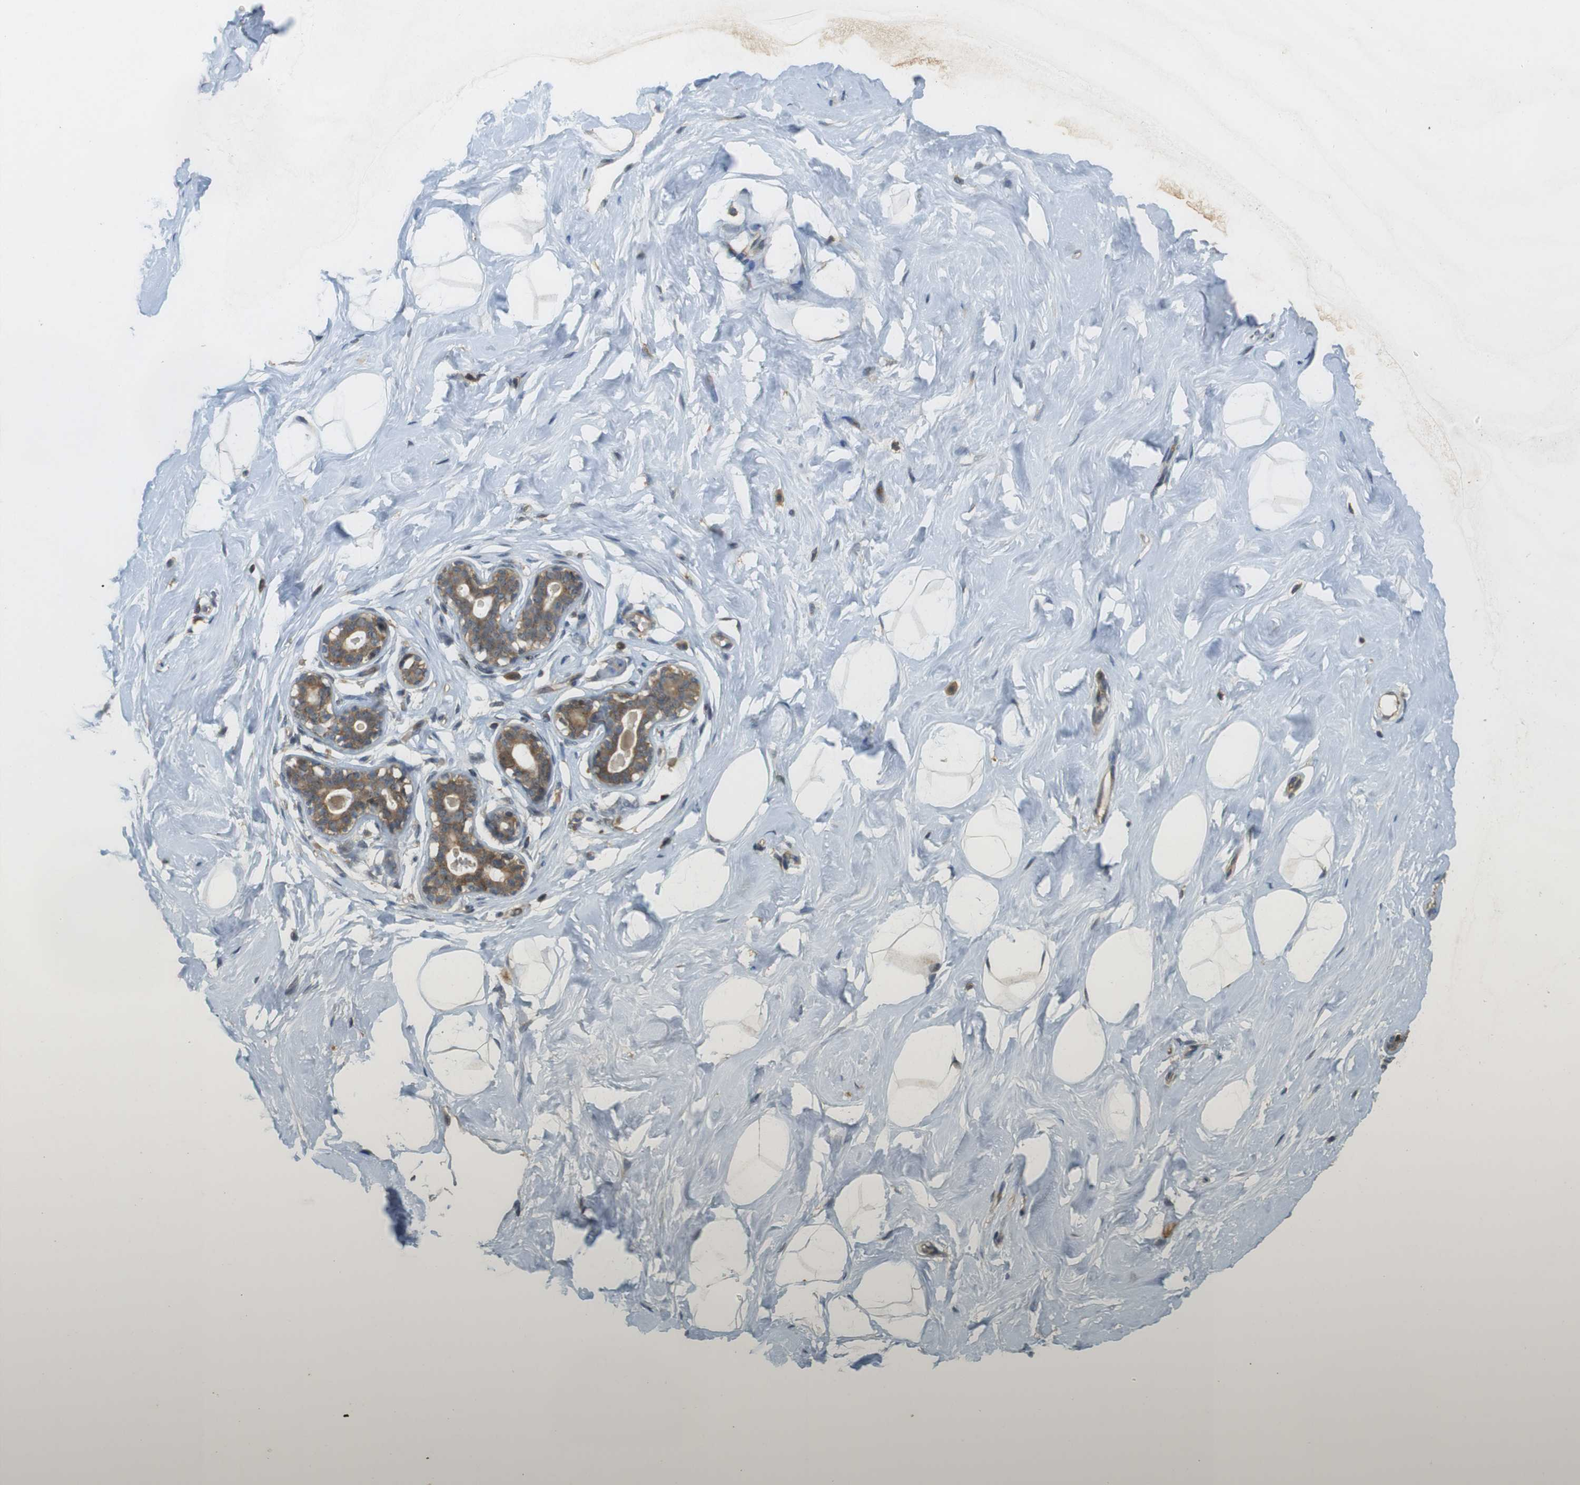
{"staining": {"intensity": "negative", "quantity": "none", "location": "none"}, "tissue": "breast", "cell_type": "Adipocytes", "image_type": "normal", "snomed": [{"axis": "morphology", "description": "Normal tissue, NOS"}, {"axis": "topography", "description": "Breast"}], "caption": "This image is of normal breast stained with IHC to label a protein in brown with the nuclei are counter-stained blue. There is no expression in adipocytes.", "gene": "TMX3", "patient": {"sex": "female", "age": 23}}